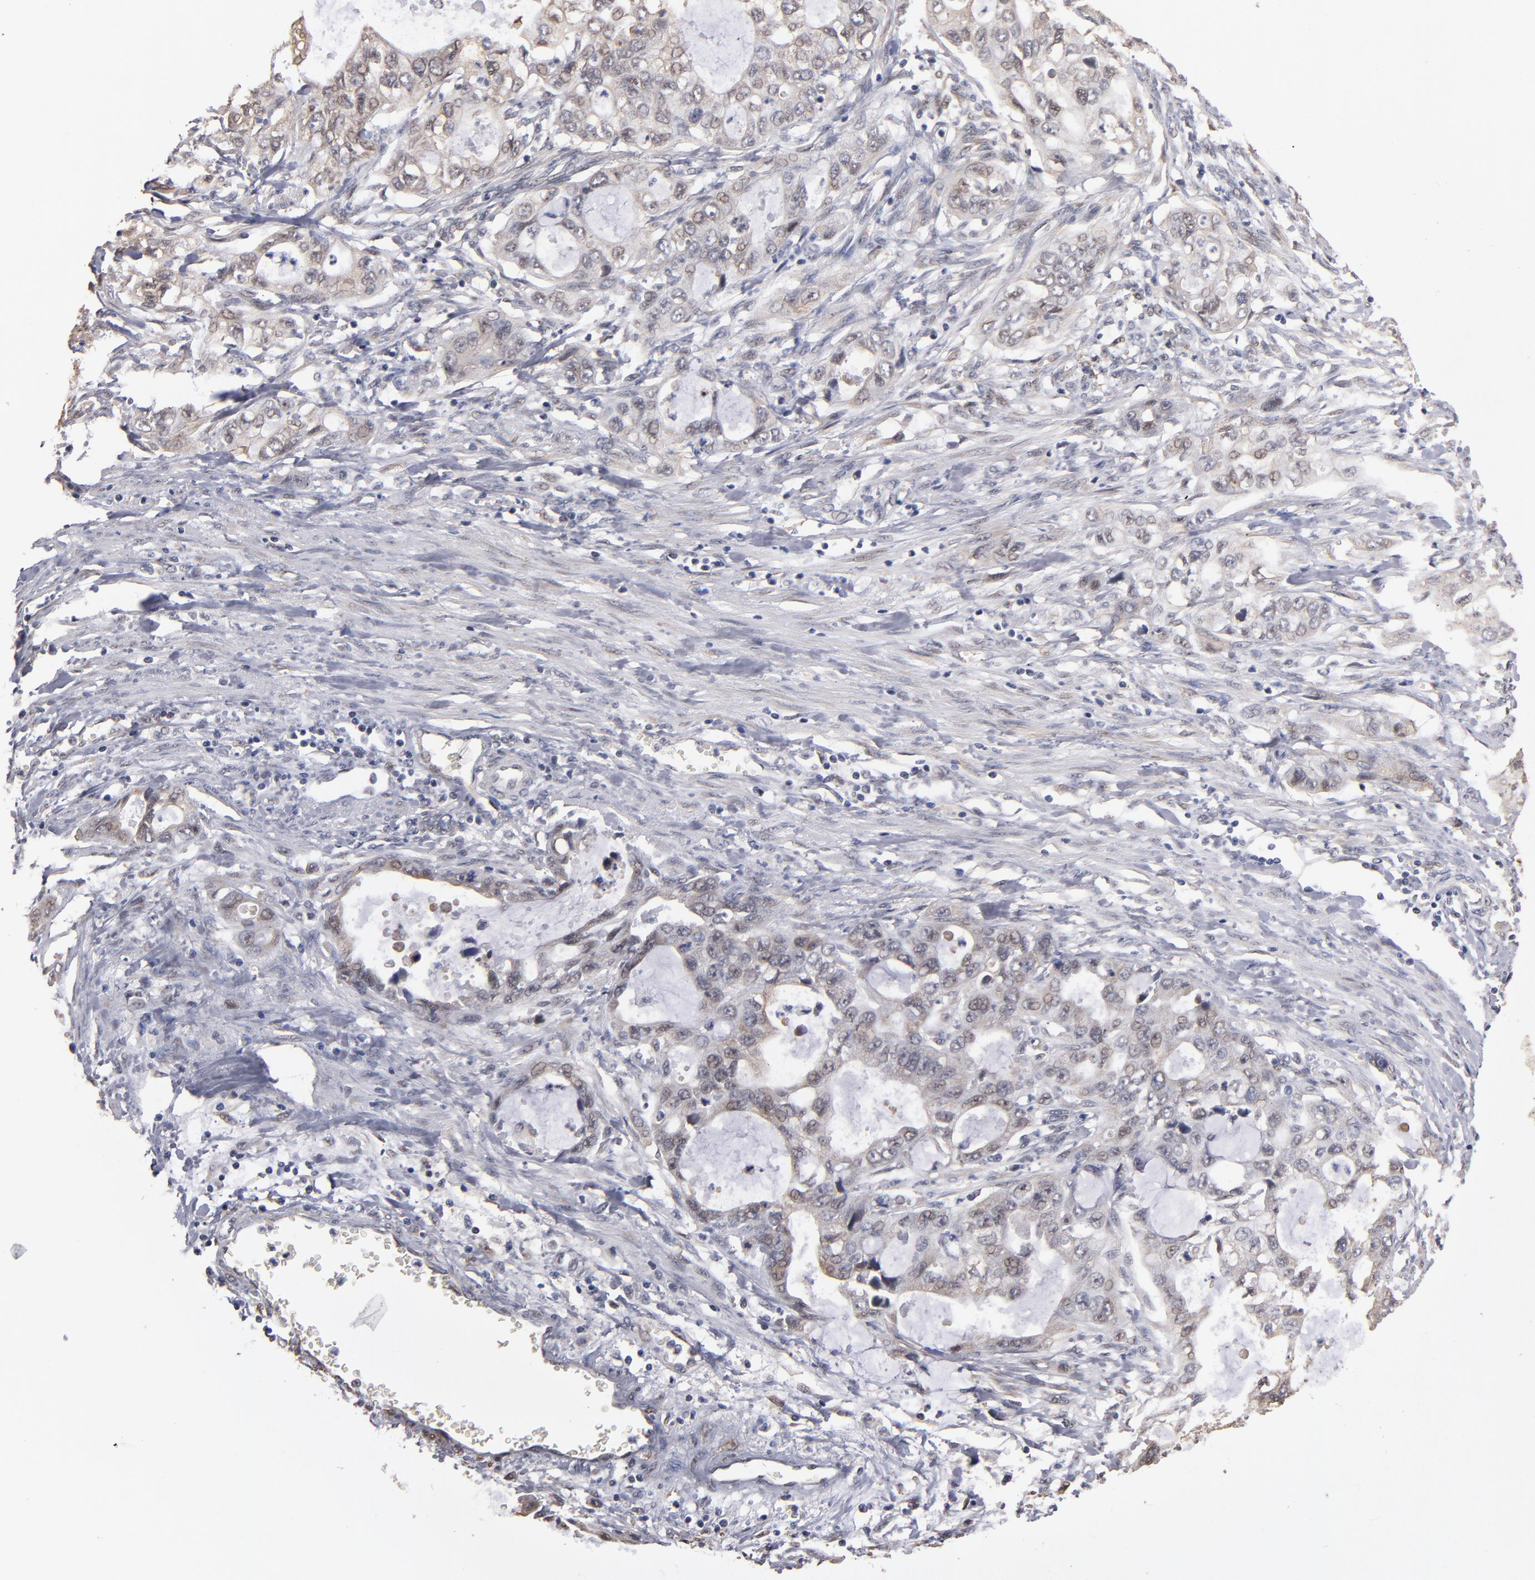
{"staining": {"intensity": "weak", "quantity": "25%-75%", "location": "cytoplasmic/membranous,nuclear"}, "tissue": "stomach cancer", "cell_type": "Tumor cells", "image_type": "cancer", "snomed": [{"axis": "morphology", "description": "Adenocarcinoma, NOS"}, {"axis": "topography", "description": "Stomach, upper"}], "caption": "Protein staining of stomach cancer tissue displays weak cytoplasmic/membranous and nuclear positivity in approximately 25%-75% of tumor cells. The staining was performed using DAB to visualize the protein expression in brown, while the nuclei were stained in blue with hematoxylin (Magnification: 20x).", "gene": "PGRMC1", "patient": {"sex": "female", "age": 52}}